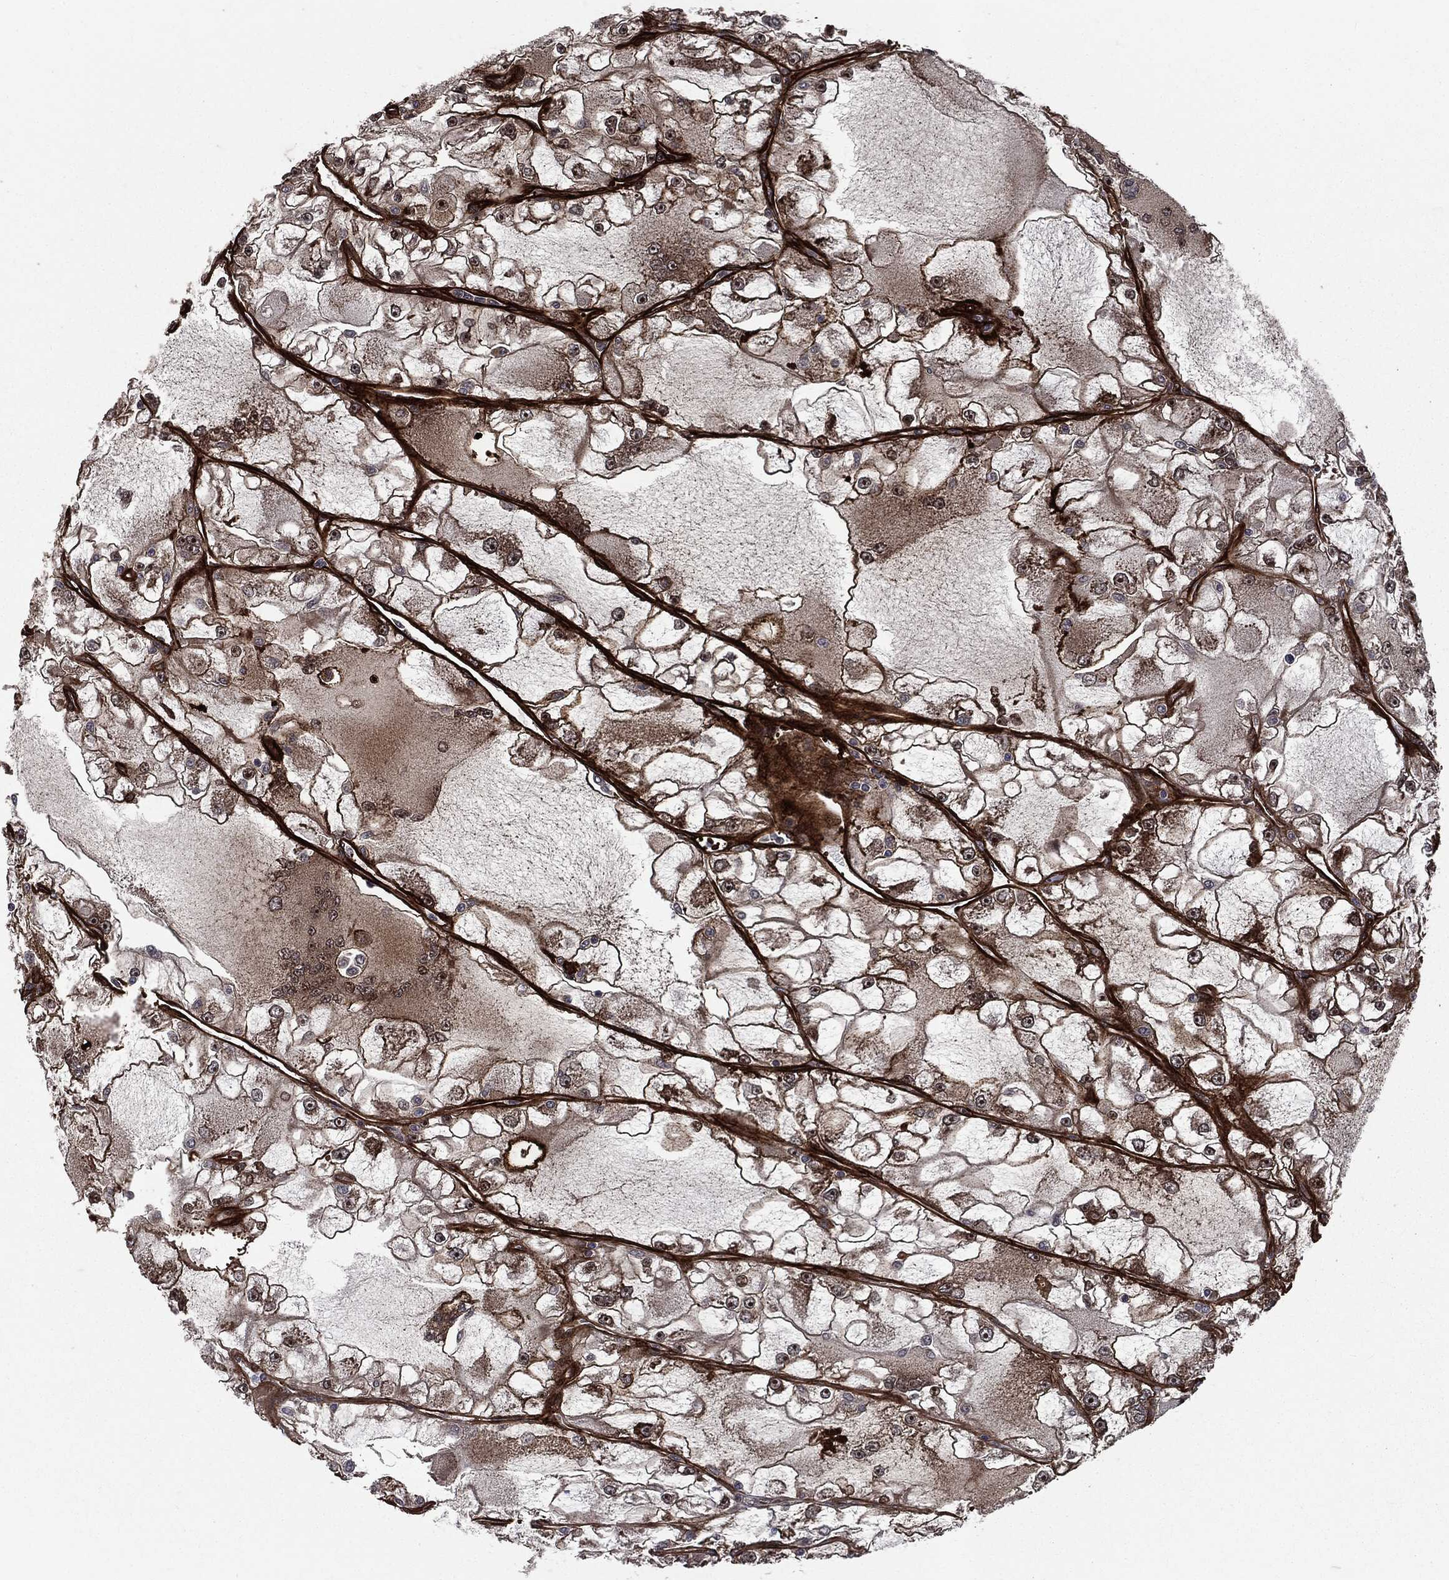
{"staining": {"intensity": "moderate", "quantity": ">75%", "location": "cytoplasmic/membranous,nuclear"}, "tissue": "renal cancer", "cell_type": "Tumor cells", "image_type": "cancer", "snomed": [{"axis": "morphology", "description": "Adenocarcinoma, NOS"}, {"axis": "topography", "description": "Kidney"}], "caption": "Immunohistochemistry (IHC) of adenocarcinoma (renal) exhibits medium levels of moderate cytoplasmic/membranous and nuclear expression in about >75% of tumor cells.", "gene": "SMAD4", "patient": {"sex": "female", "age": 72}}